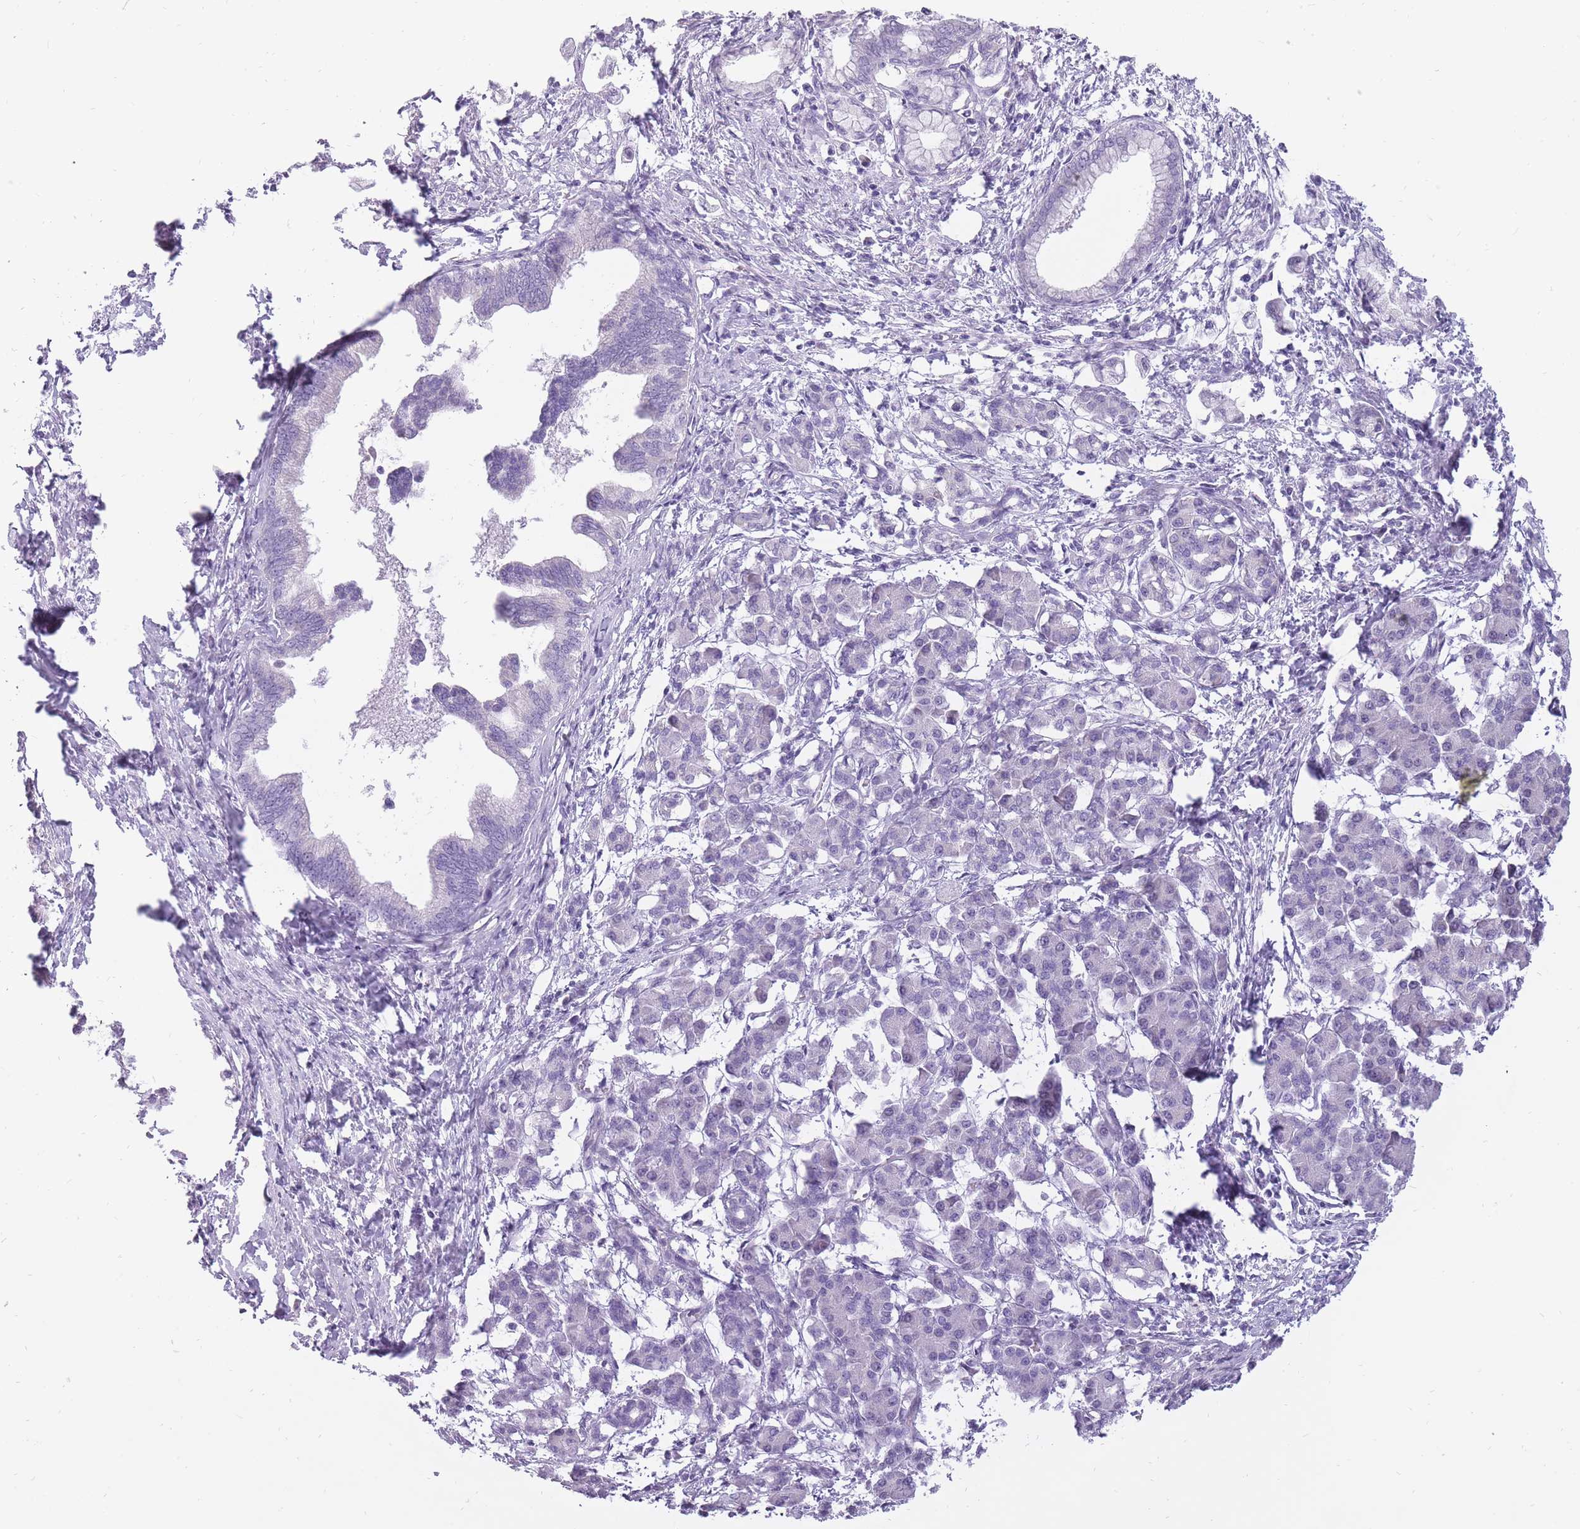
{"staining": {"intensity": "negative", "quantity": "none", "location": "none"}, "tissue": "pancreatic cancer", "cell_type": "Tumor cells", "image_type": "cancer", "snomed": [{"axis": "morphology", "description": "Adenocarcinoma, NOS"}, {"axis": "topography", "description": "Pancreas"}], "caption": "High magnification brightfield microscopy of pancreatic cancer (adenocarcinoma) stained with DAB (3,3'-diaminobenzidine) (brown) and counterstained with hematoxylin (blue): tumor cells show no significant positivity.", "gene": "POMZP3", "patient": {"sex": "female", "age": 55}}